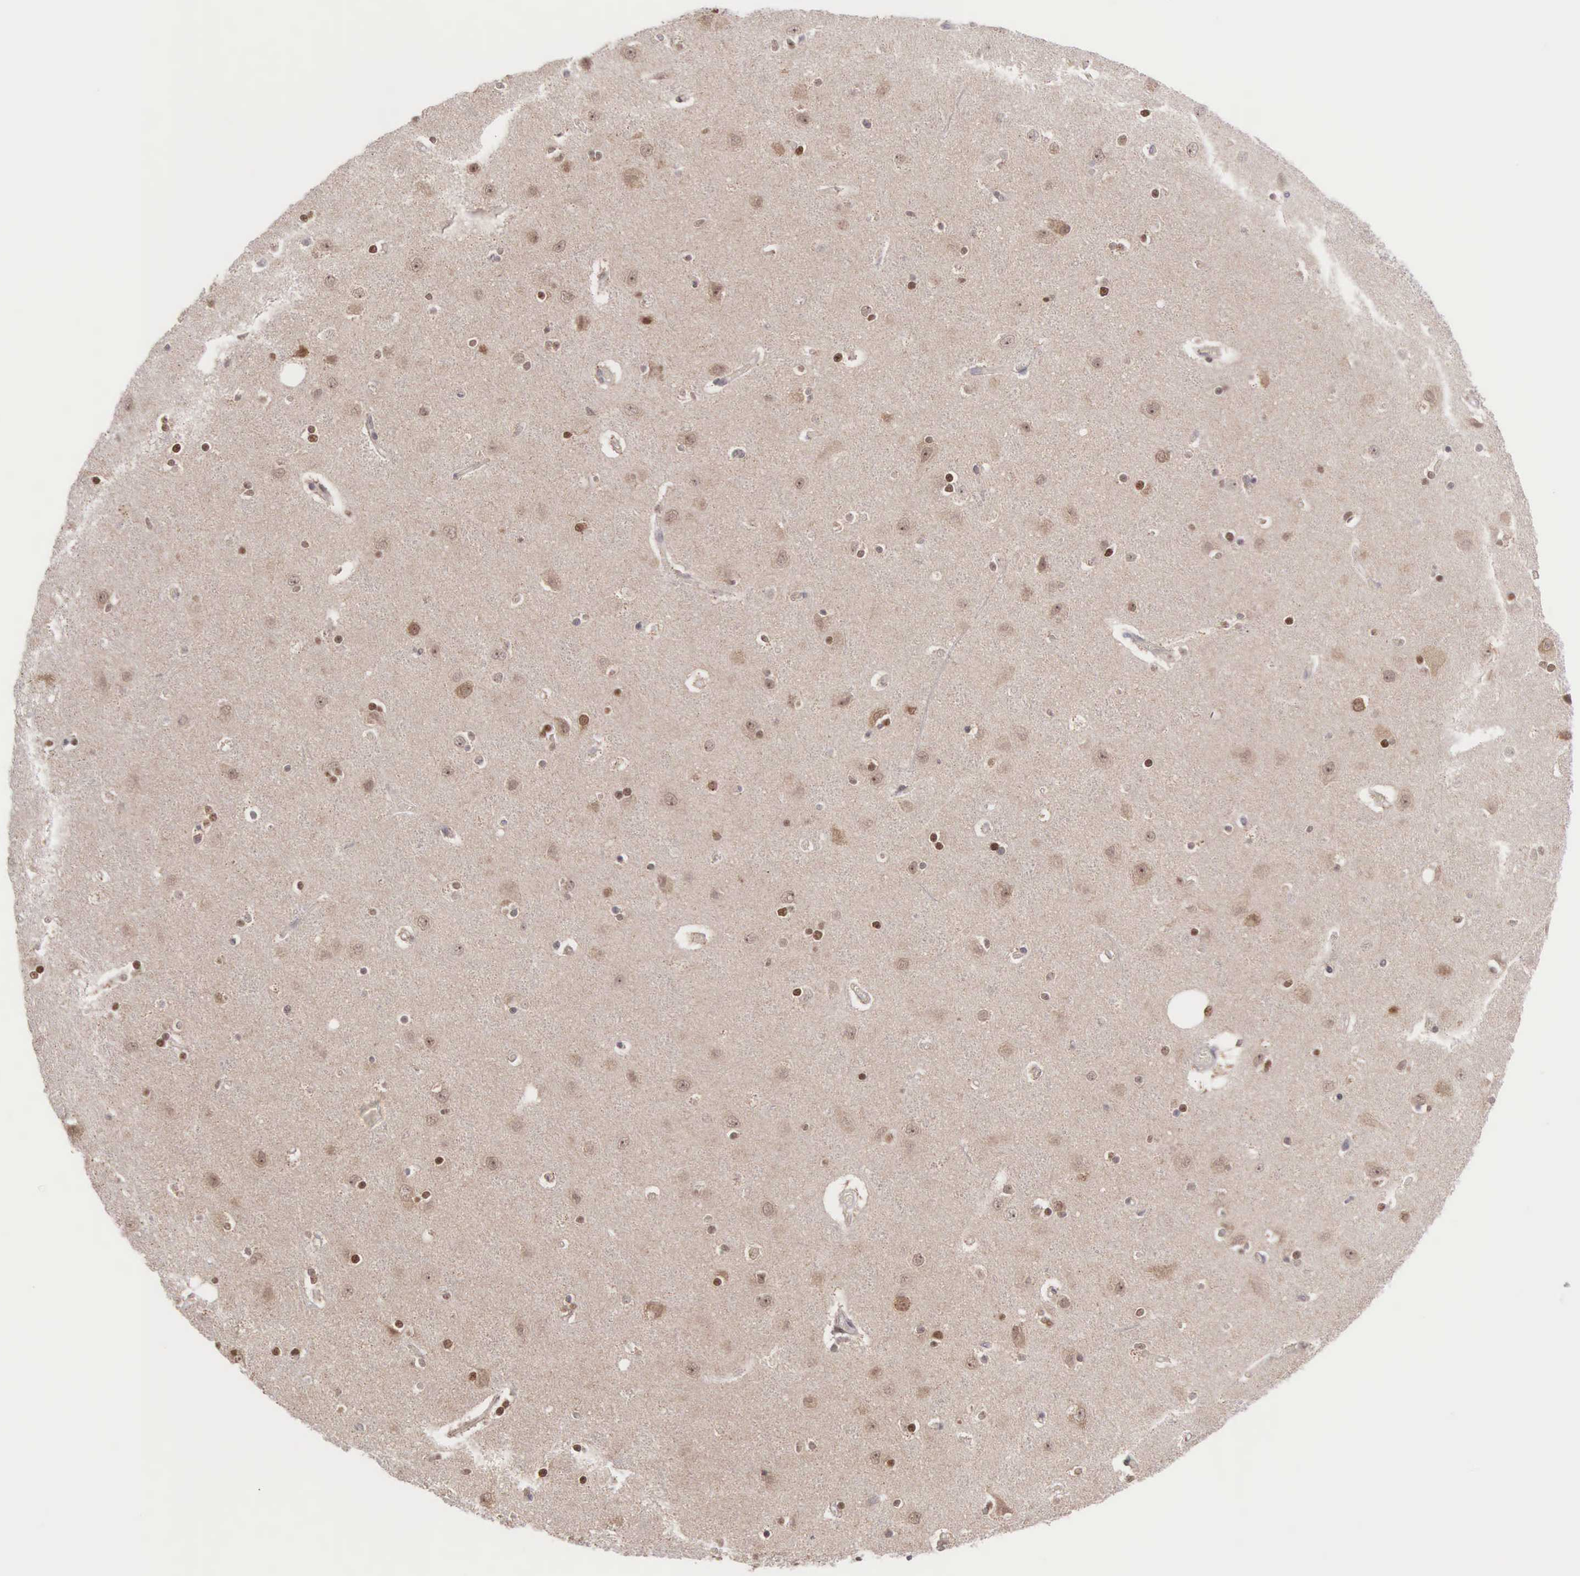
{"staining": {"intensity": "weak", "quantity": ">75%", "location": "nuclear"}, "tissue": "cerebral cortex", "cell_type": "Endothelial cells", "image_type": "normal", "snomed": [{"axis": "morphology", "description": "Normal tissue, NOS"}, {"axis": "topography", "description": "Cerebral cortex"}], "caption": "The immunohistochemical stain highlights weak nuclear staining in endothelial cells of unremarkable cerebral cortex. (DAB = brown stain, brightfield microscopy at high magnification).", "gene": "GRK3", "patient": {"sex": "female", "age": 54}}